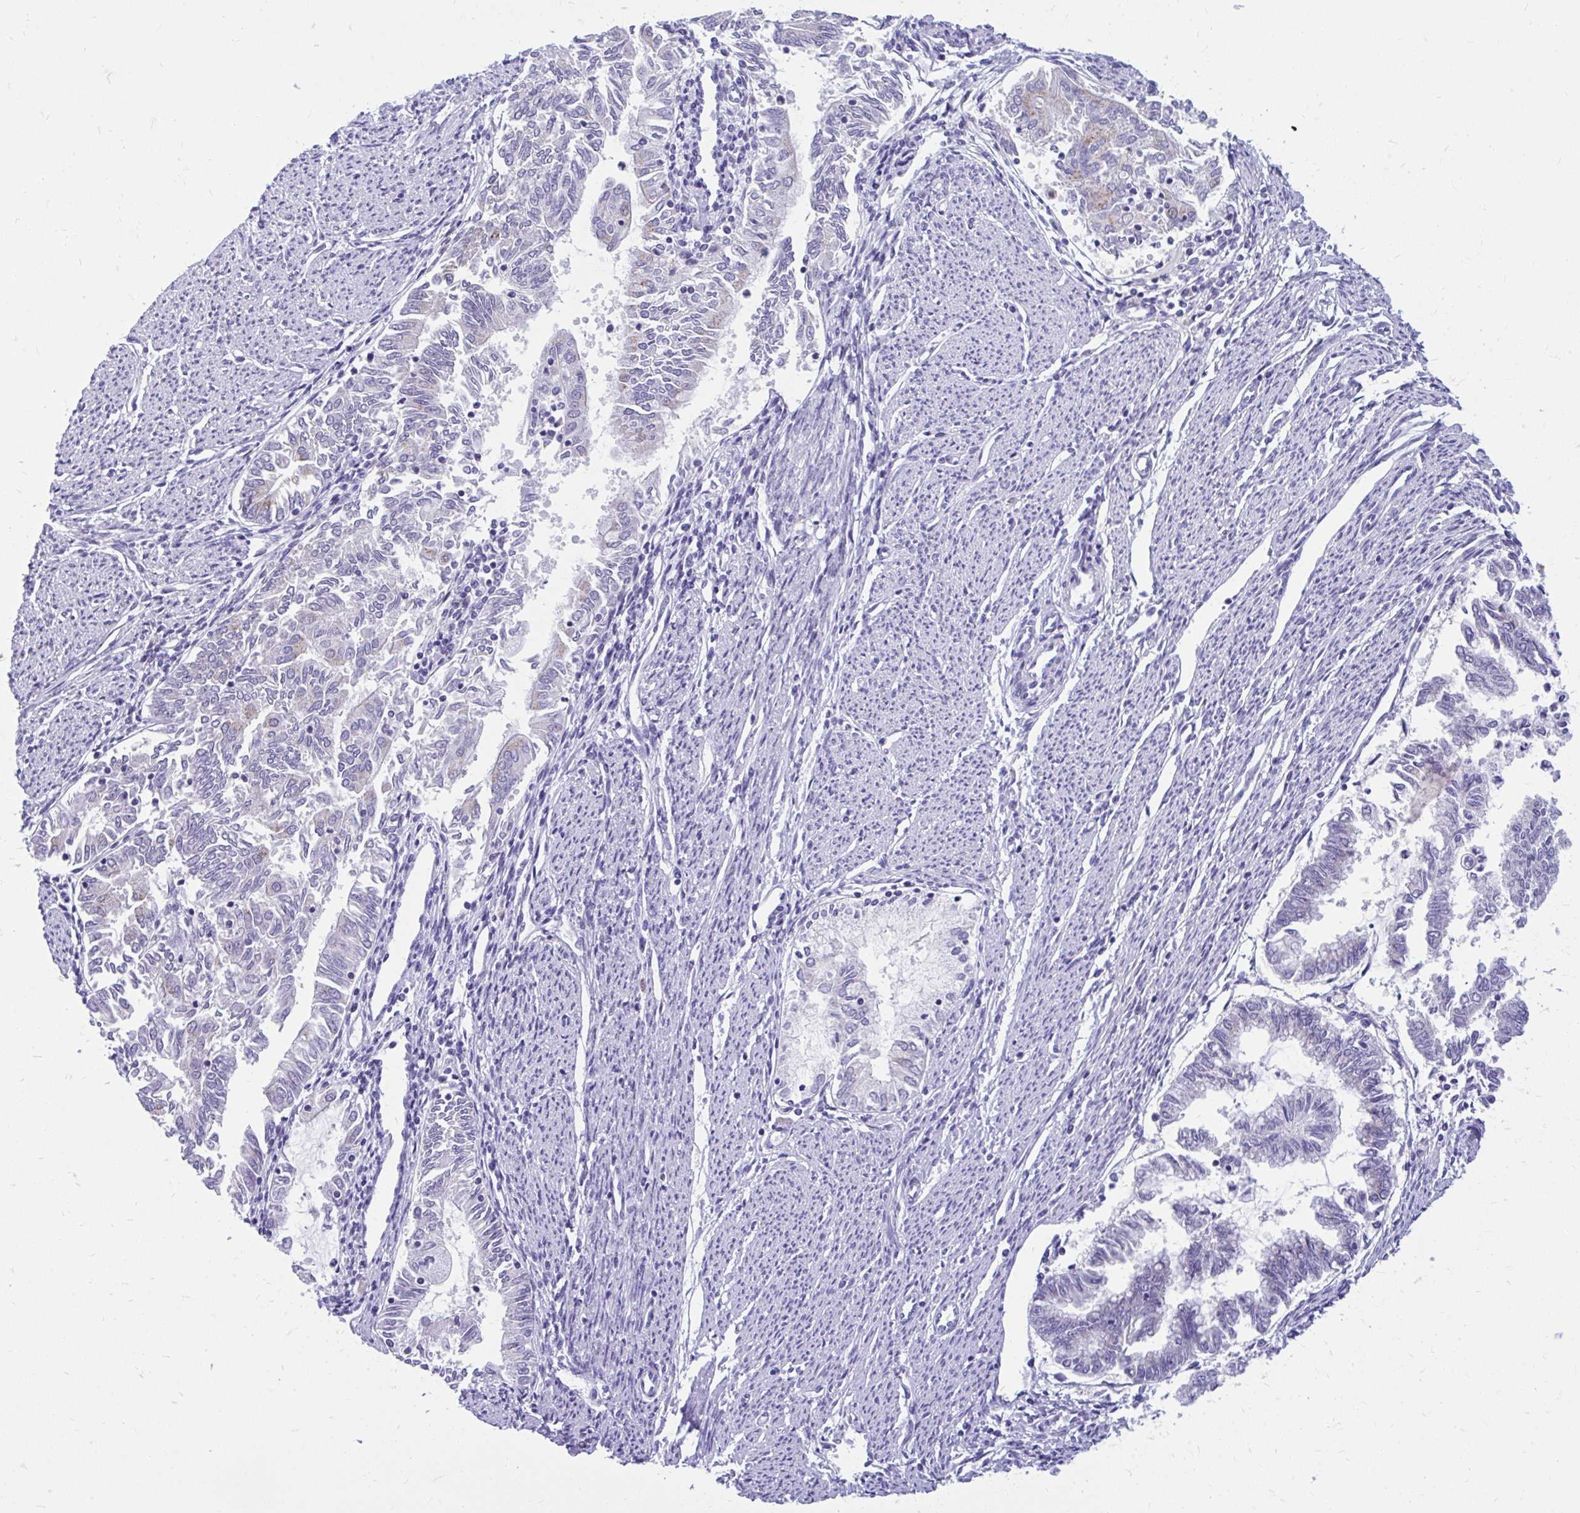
{"staining": {"intensity": "negative", "quantity": "none", "location": "none"}, "tissue": "endometrial cancer", "cell_type": "Tumor cells", "image_type": "cancer", "snomed": [{"axis": "morphology", "description": "Adenocarcinoma, NOS"}, {"axis": "topography", "description": "Endometrium"}], "caption": "Immunohistochemical staining of endometrial cancer shows no significant staining in tumor cells. The staining is performed using DAB (3,3'-diaminobenzidine) brown chromogen with nuclei counter-stained in using hematoxylin.", "gene": "GLB1L2", "patient": {"sex": "female", "age": 79}}